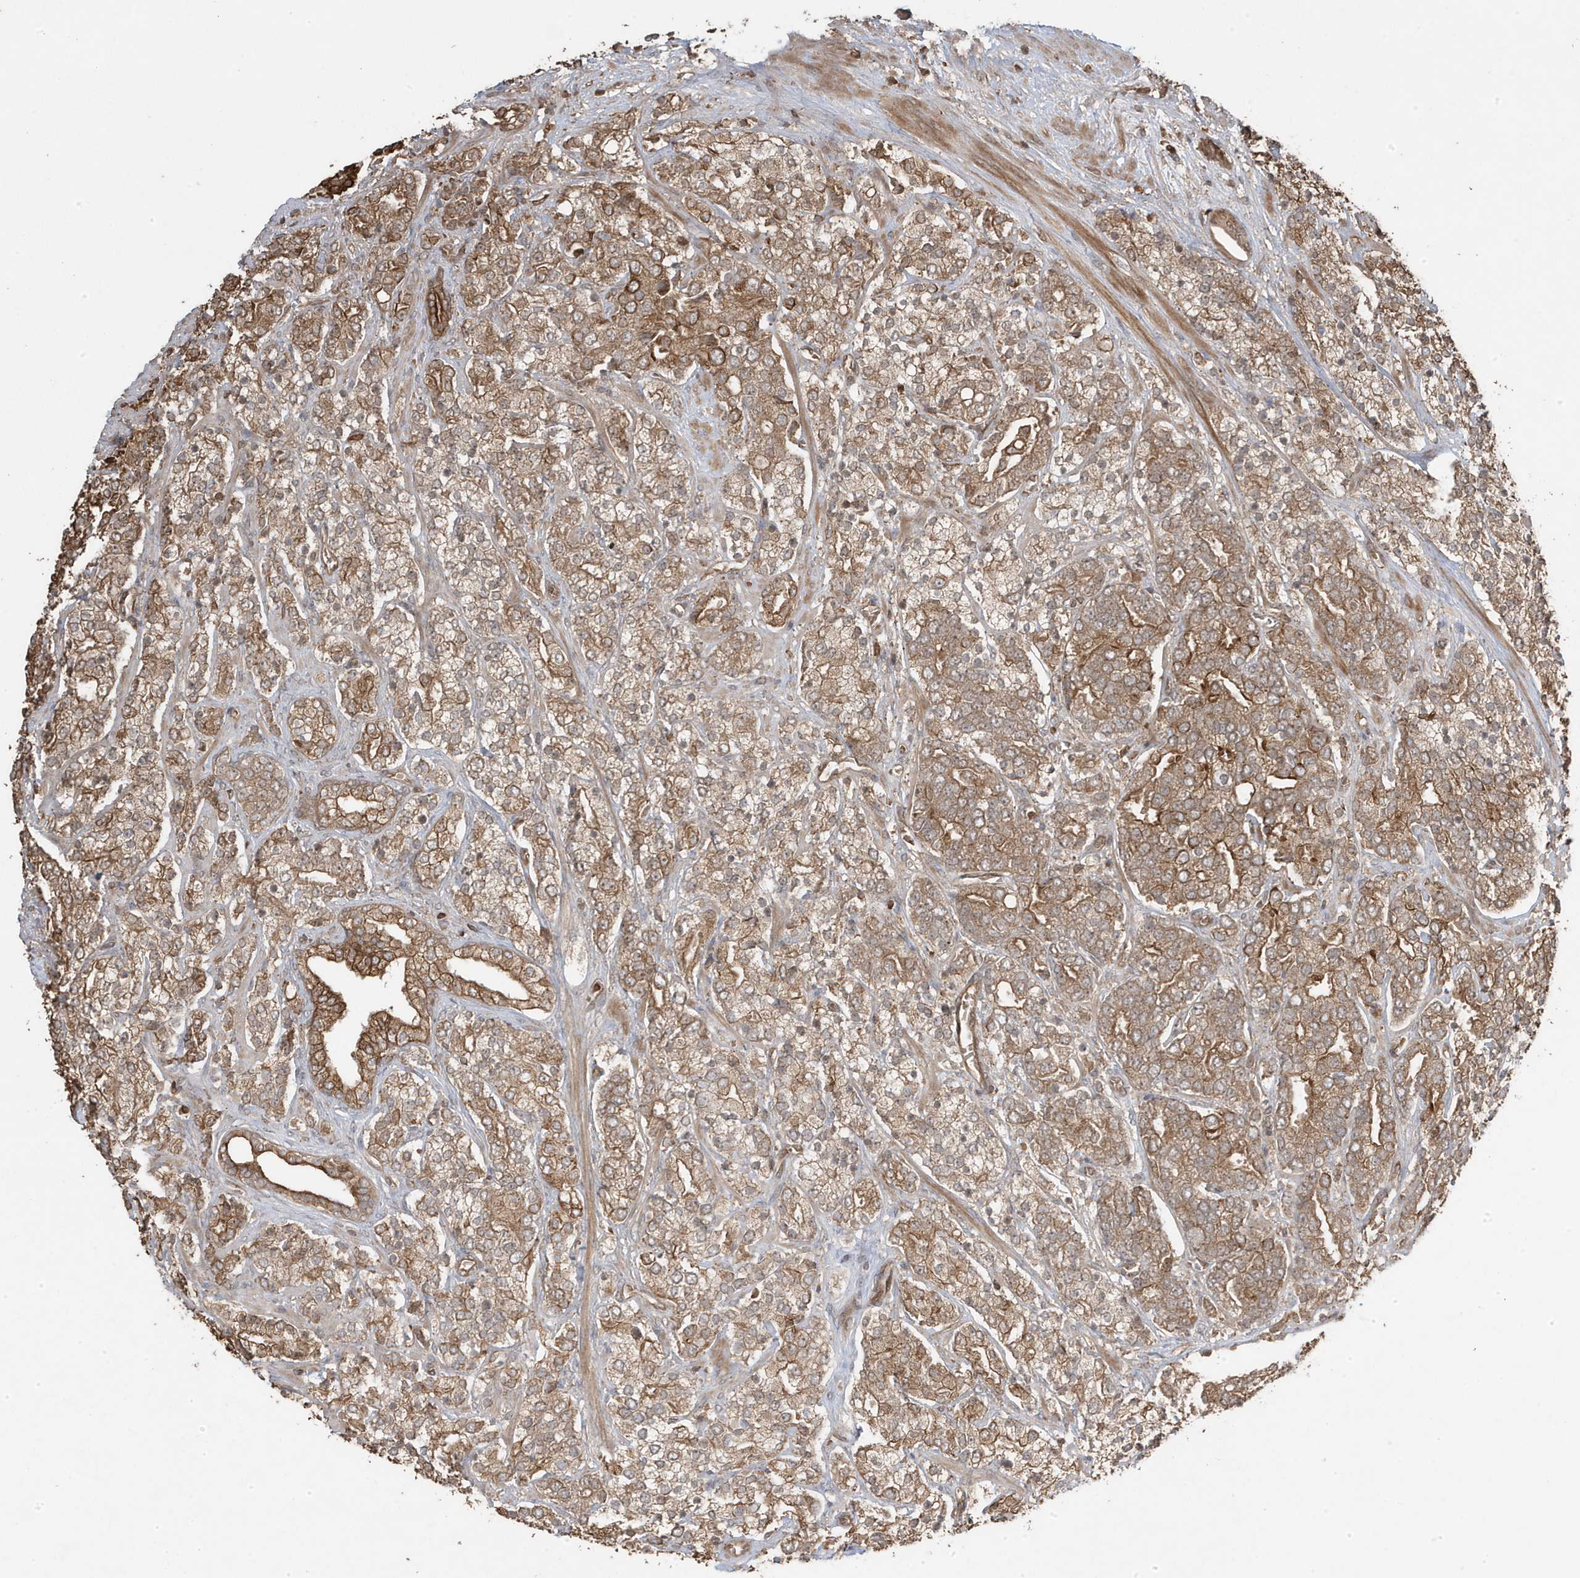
{"staining": {"intensity": "moderate", "quantity": ">75%", "location": "cytoplasmic/membranous"}, "tissue": "prostate cancer", "cell_type": "Tumor cells", "image_type": "cancer", "snomed": [{"axis": "morphology", "description": "Adenocarcinoma, High grade"}, {"axis": "topography", "description": "Prostate"}], "caption": "A photomicrograph showing moderate cytoplasmic/membranous expression in approximately >75% of tumor cells in prostate cancer (adenocarcinoma (high-grade)), as visualized by brown immunohistochemical staining.", "gene": "ASAP1", "patient": {"sex": "male", "age": 71}}